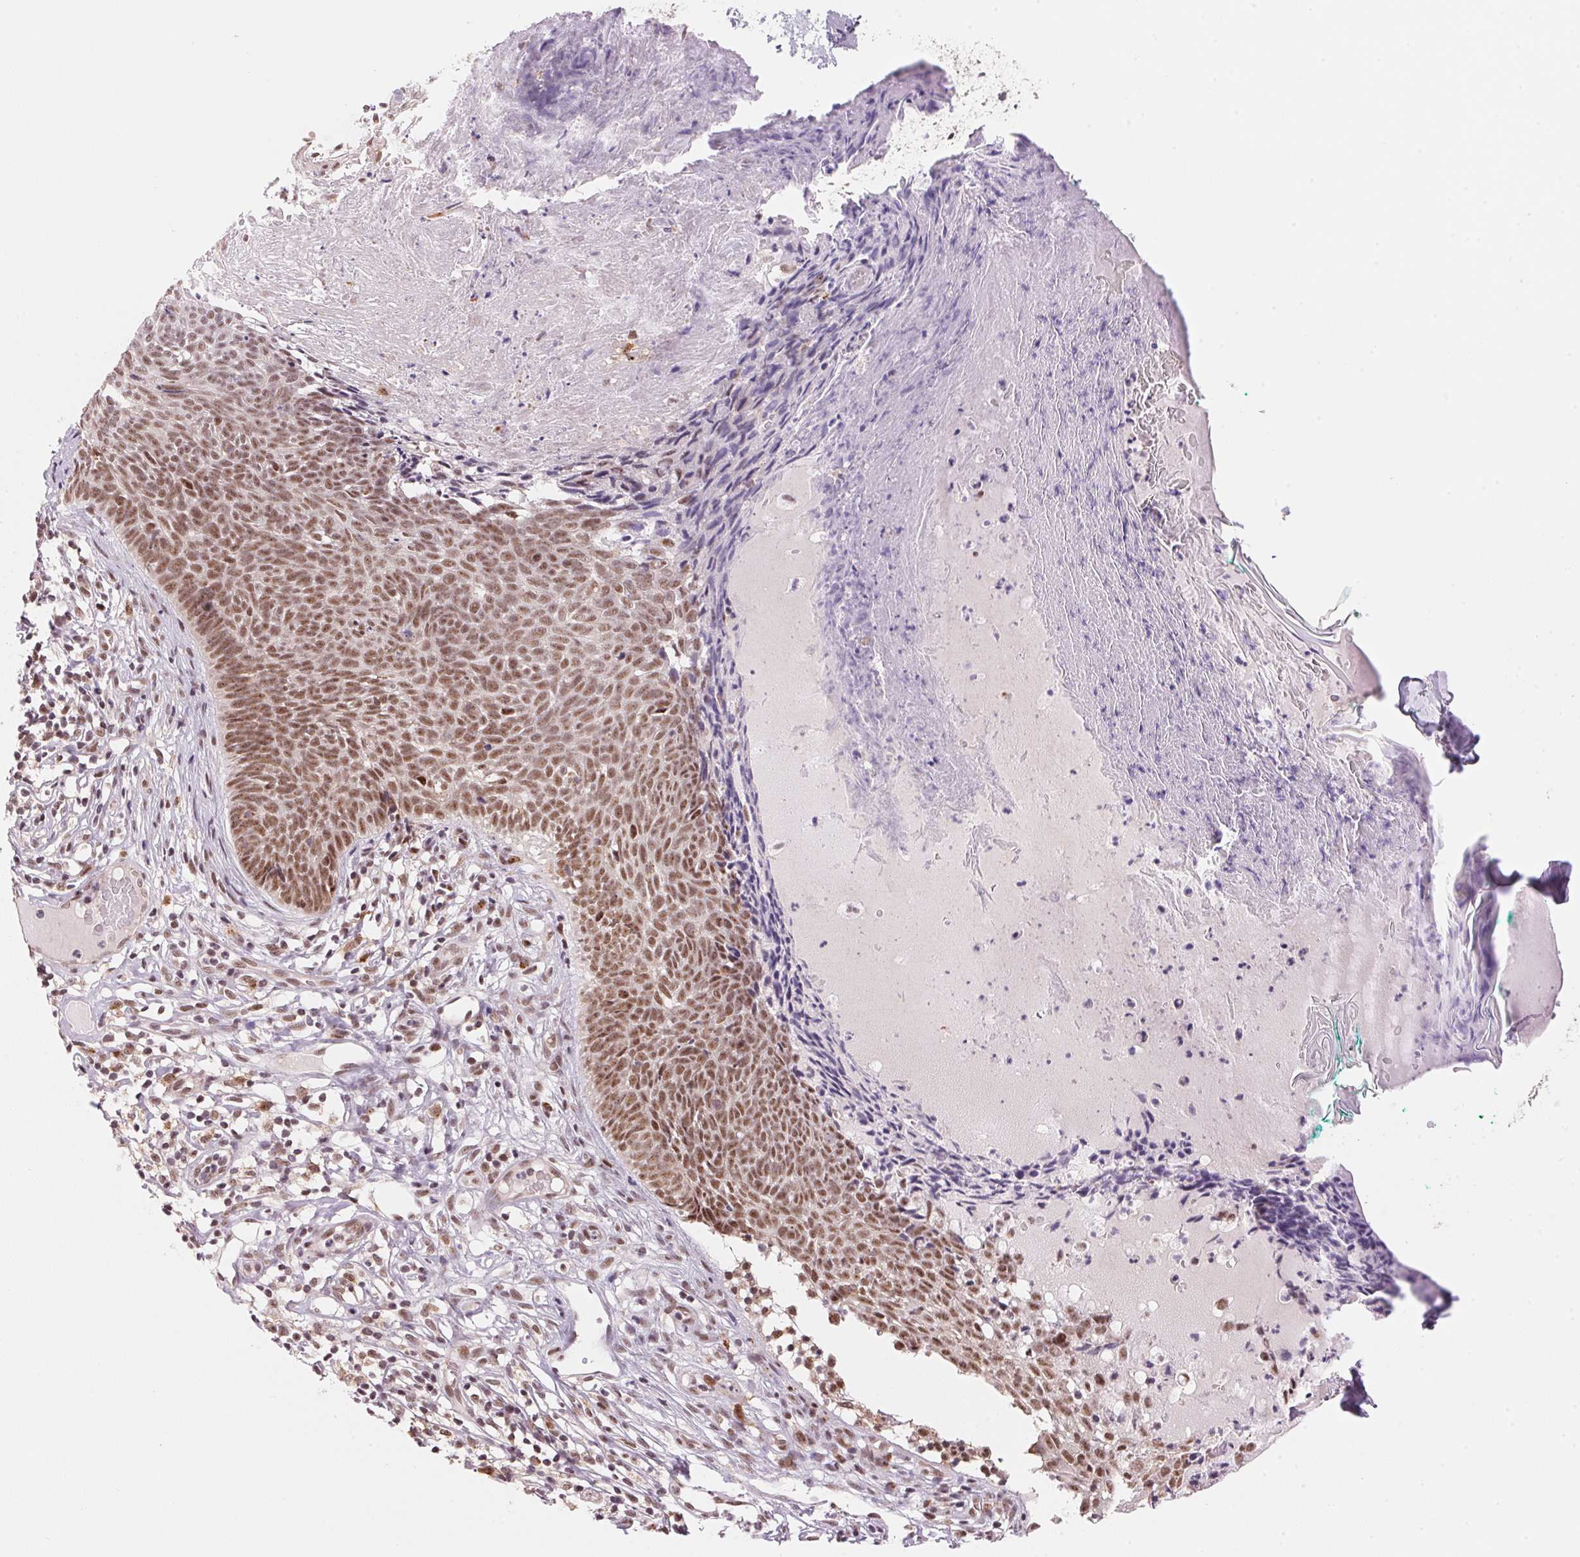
{"staining": {"intensity": "moderate", "quantity": ">75%", "location": "nuclear"}, "tissue": "skin cancer", "cell_type": "Tumor cells", "image_type": "cancer", "snomed": [{"axis": "morphology", "description": "Basal cell carcinoma"}, {"axis": "topography", "description": "Skin"}], "caption": "Protein analysis of skin basal cell carcinoma tissue demonstrates moderate nuclear expression in approximately >75% of tumor cells.", "gene": "HNRNPDL", "patient": {"sex": "male", "age": 85}}